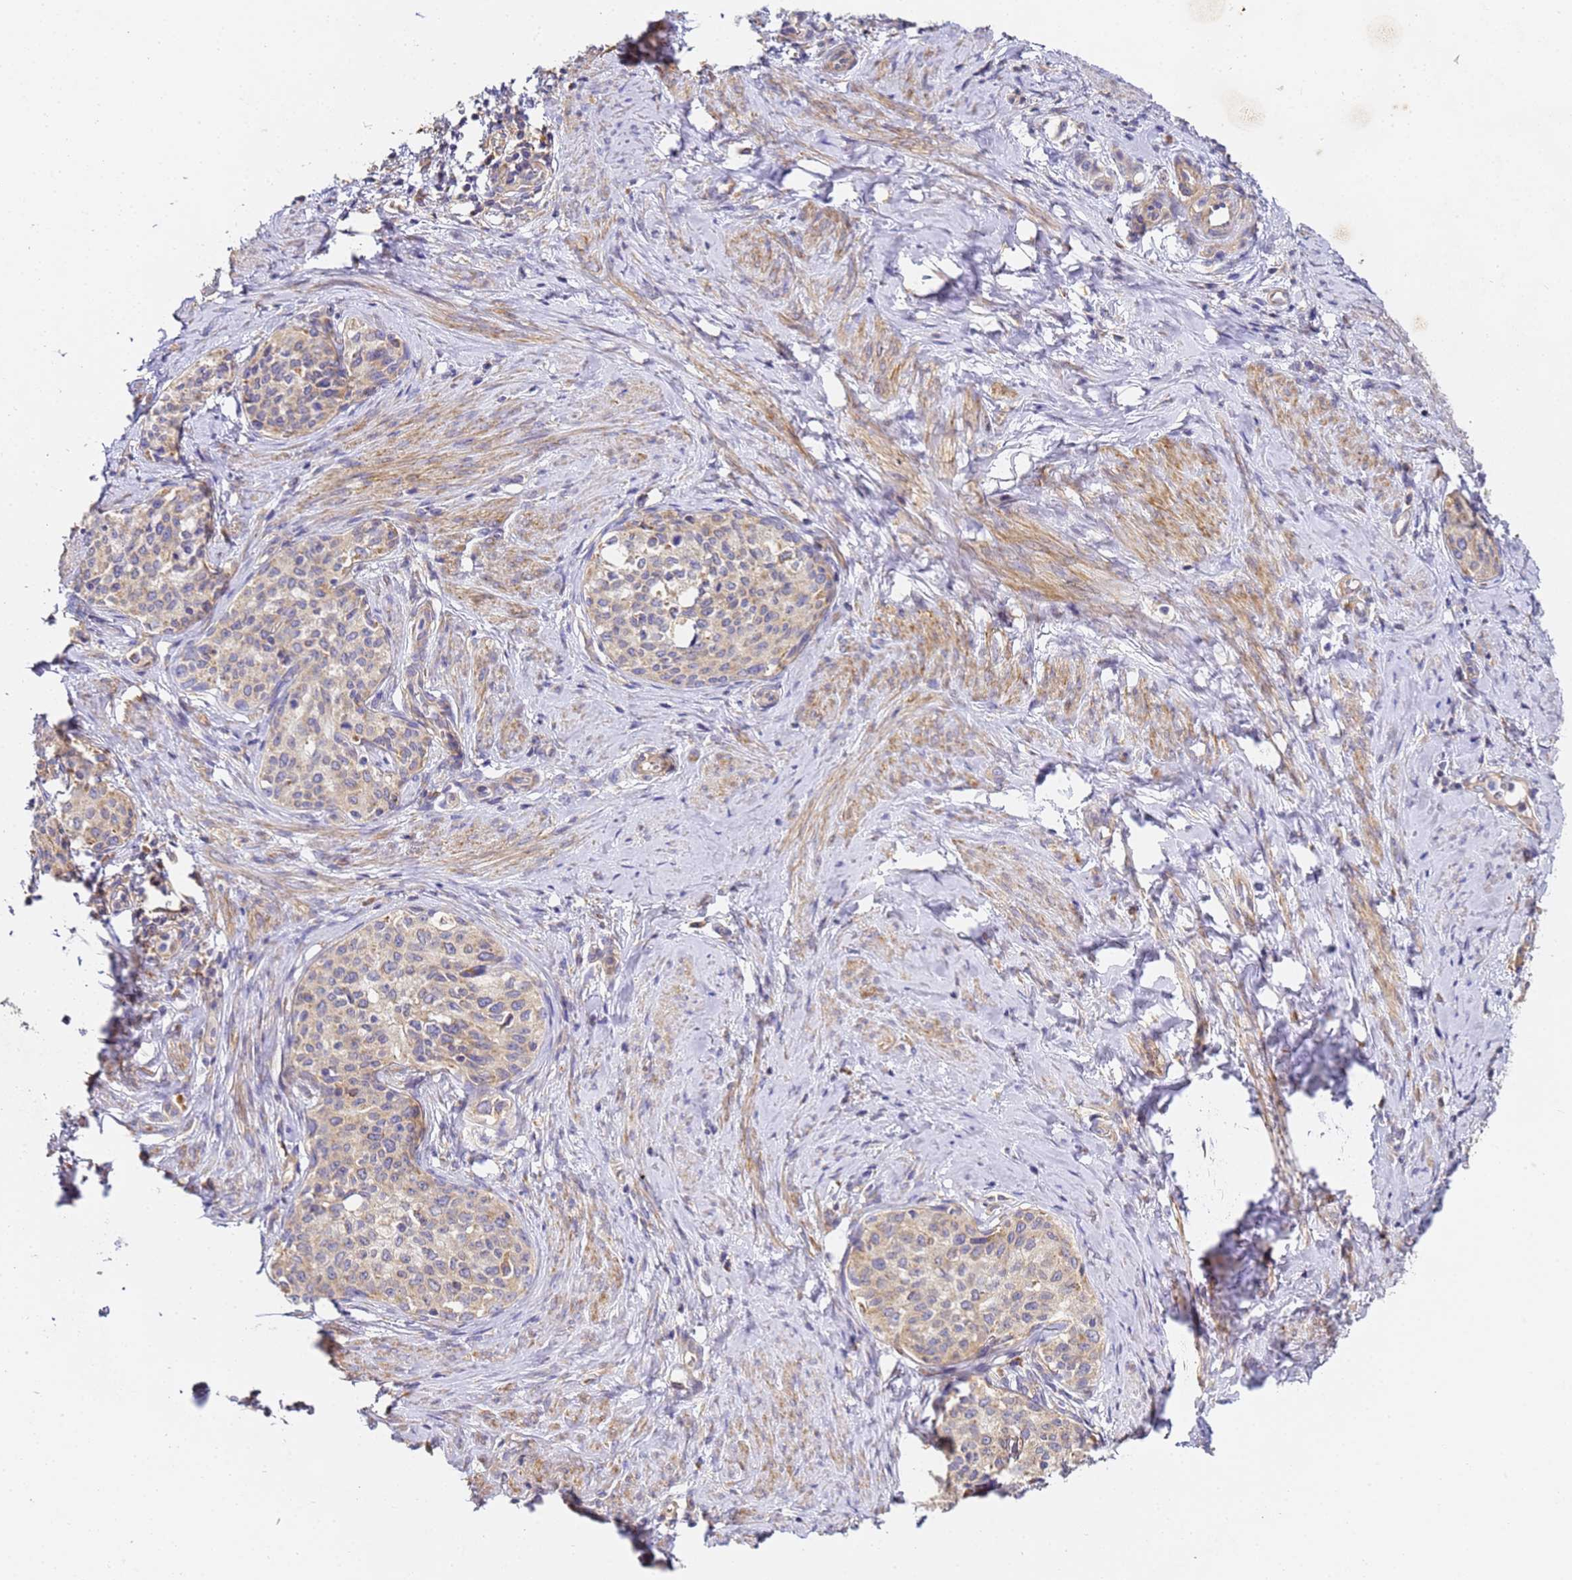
{"staining": {"intensity": "weak", "quantity": "25%-75%", "location": "cytoplasmic/membranous"}, "tissue": "cervical cancer", "cell_type": "Tumor cells", "image_type": "cancer", "snomed": [{"axis": "morphology", "description": "Squamous cell carcinoma, NOS"}, {"axis": "morphology", "description": "Adenocarcinoma, NOS"}, {"axis": "topography", "description": "Cervix"}], "caption": "IHC image of cervical squamous cell carcinoma stained for a protein (brown), which demonstrates low levels of weak cytoplasmic/membranous staining in about 25%-75% of tumor cells.", "gene": "RPL13A", "patient": {"sex": "female", "age": 52}}